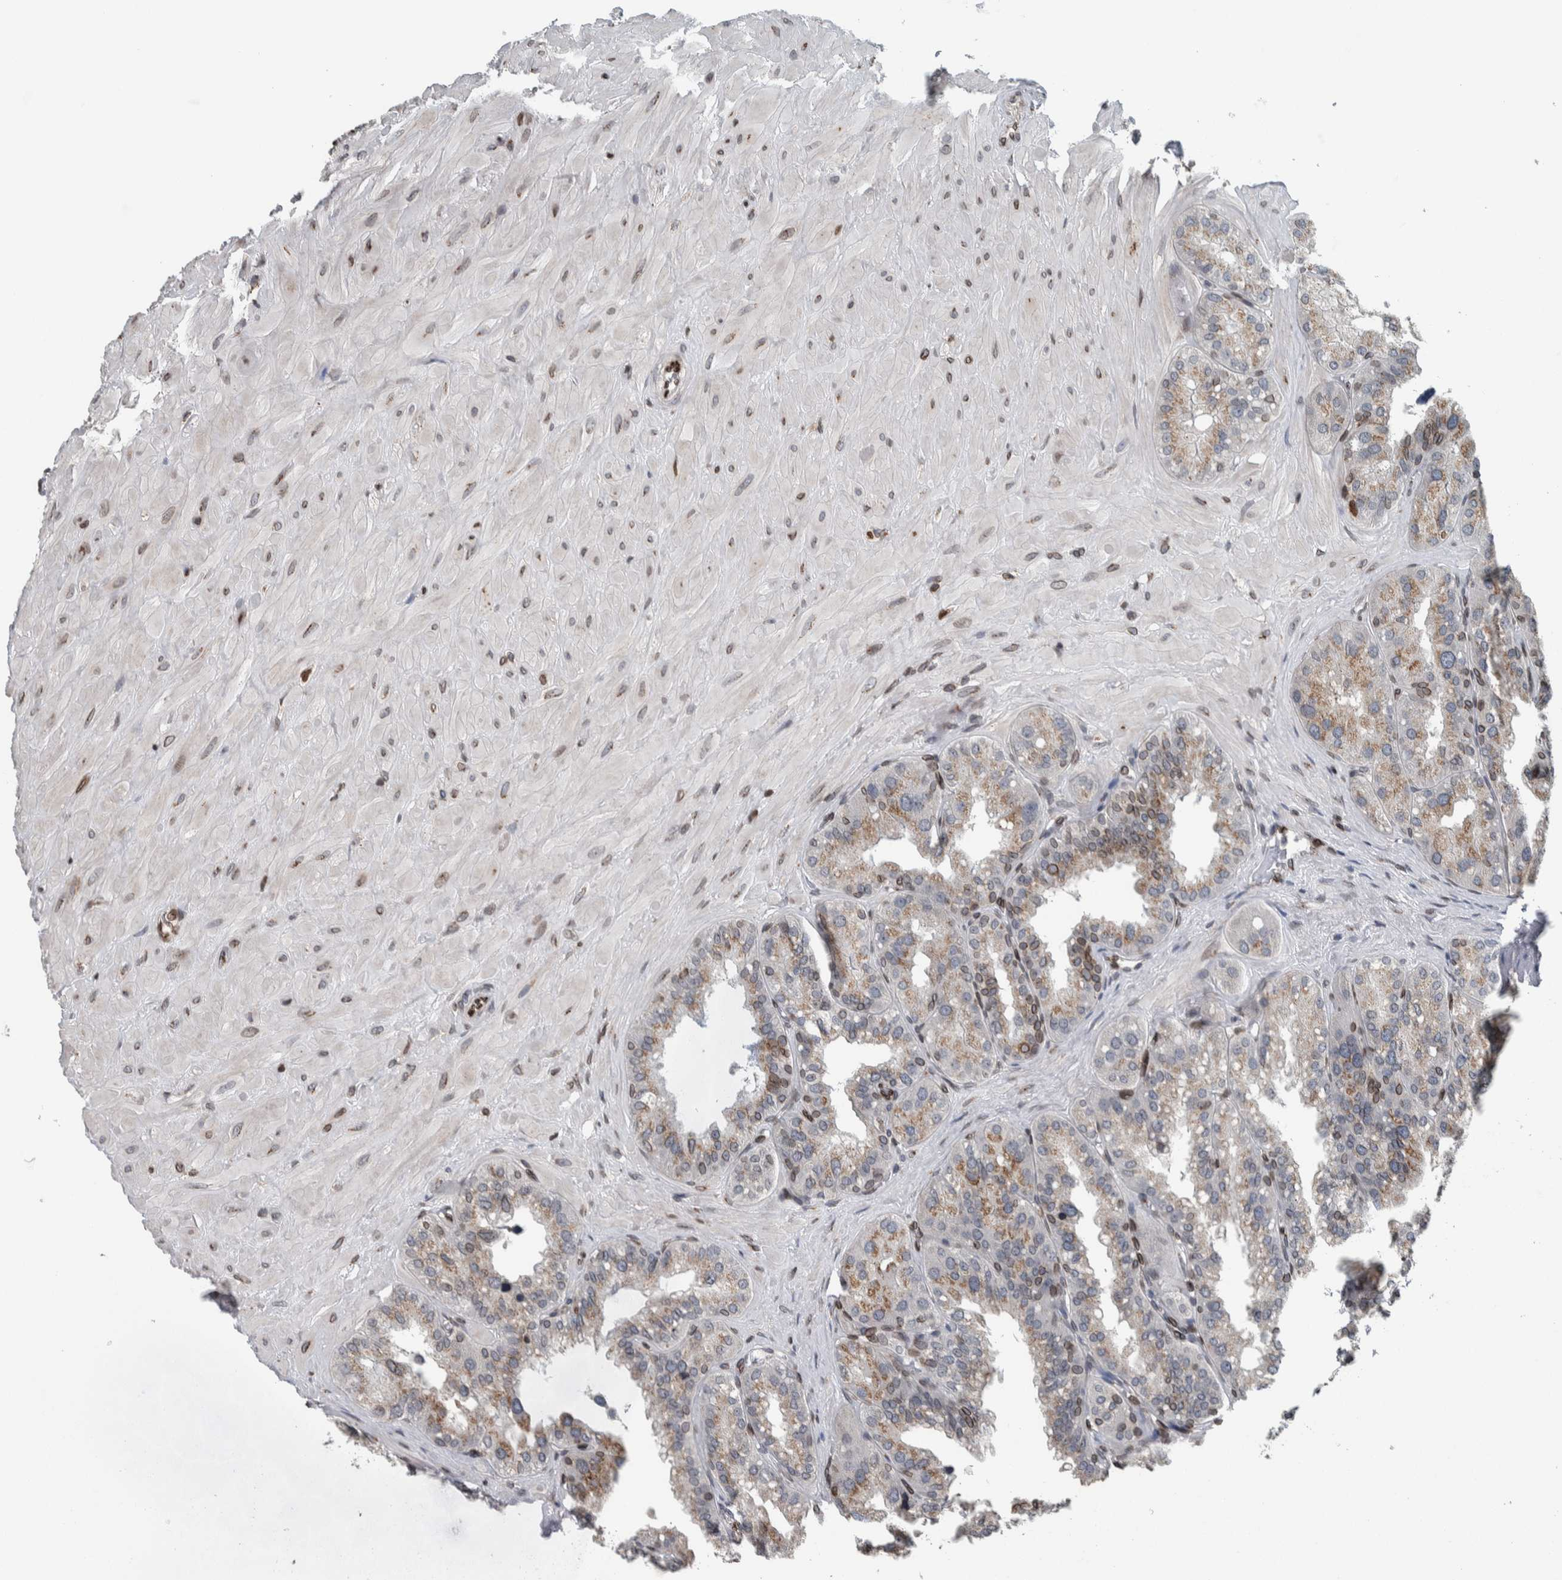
{"staining": {"intensity": "moderate", "quantity": "<25%", "location": "cytoplasmic/membranous,nuclear"}, "tissue": "seminal vesicle", "cell_type": "Glandular cells", "image_type": "normal", "snomed": [{"axis": "morphology", "description": "Normal tissue, NOS"}, {"axis": "topography", "description": "Prostate"}, {"axis": "topography", "description": "Seminal veicle"}], "caption": "Protein staining of benign seminal vesicle reveals moderate cytoplasmic/membranous,nuclear staining in approximately <25% of glandular cells.", "gene": "FAM135B", "patient": {"sex": "male", "age": 51}}